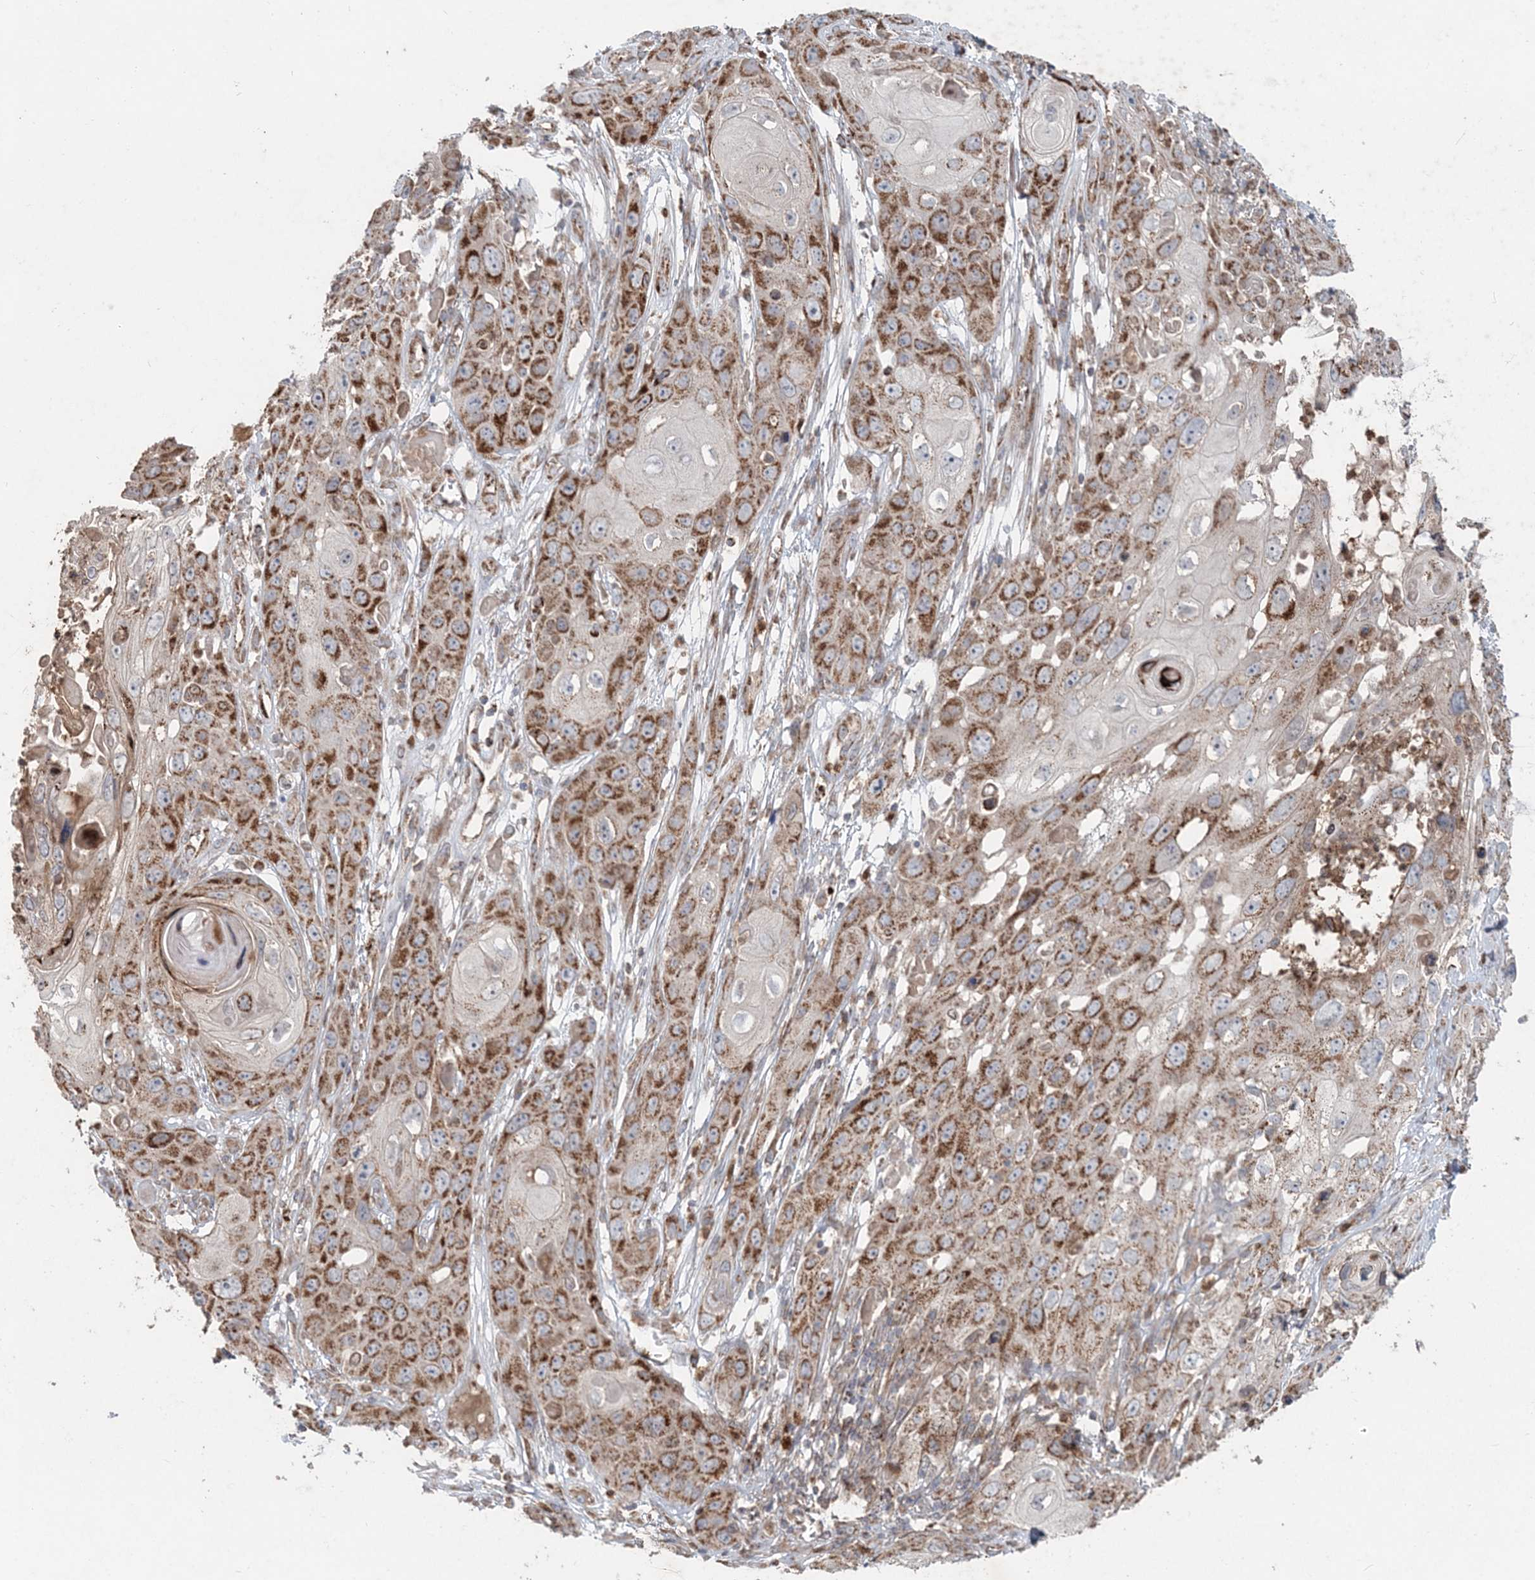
{"staining": {"intensity": "moderate", "quantity": ">75%", "location": "cytoplasmic/membranous"}, "tissue": "skin cancer", "cell_type": "Tumor cells", "image_type": "cancer", "snomed": [{"axis": "morphology", "description": "Squamous cell carcinoma, NOS"}, {"axis": "topography", "description": "Skin"}], "caption": "Skin cancer (squamous cell carcinoma) stained with a brown dye shows moderate cytoplasmic/membranous positive staining in about >75% of tumor cells.", "gene": "LRPPRC", "patient": {"sex": "male", "age": 55}}